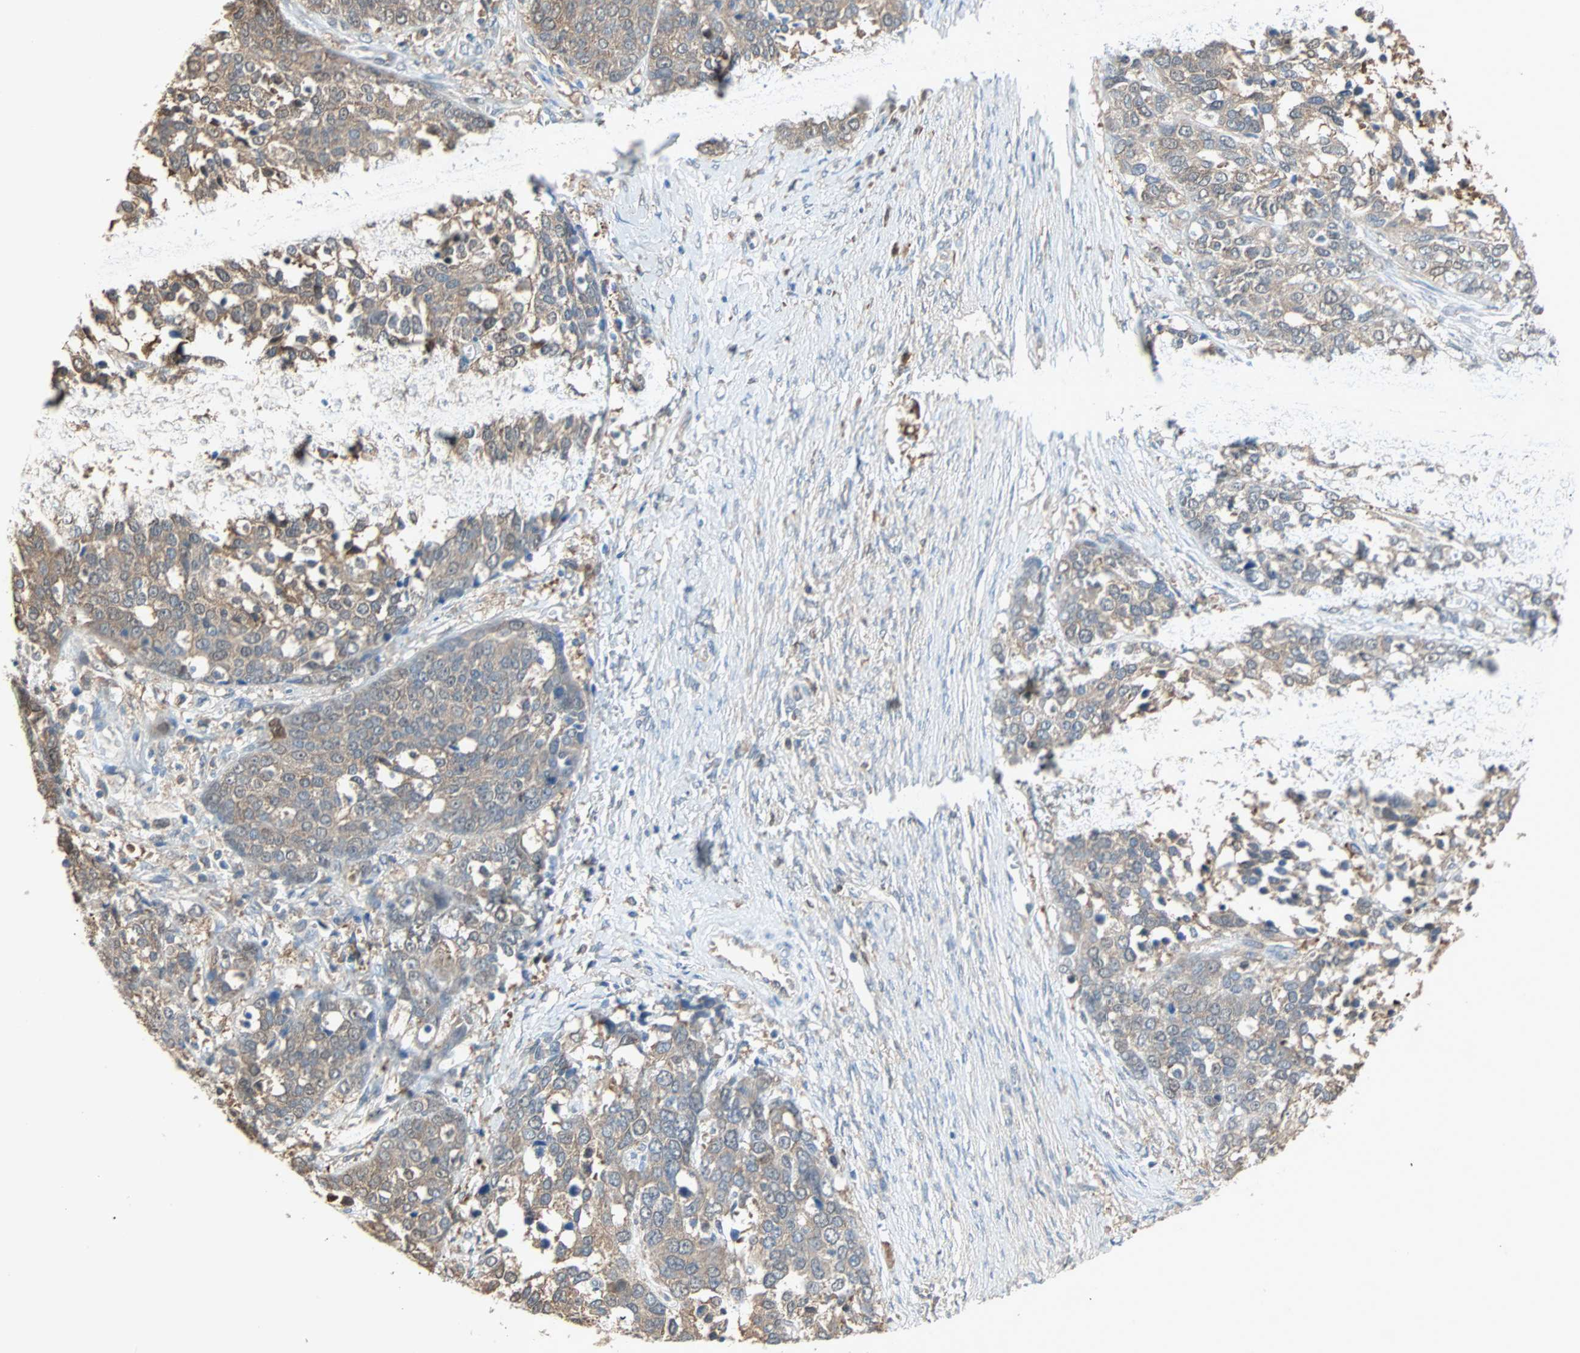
{"staining": {"intensity": "weak", "quantity": ">75%", "location": "cytoplasmic/membranous"}, "tissue": "ovarian cancer", "cell_type": "Tumor cells", "image_type": "cancer", "snomed": [{"axis": "morphology", "description": "Cystadenocarcinoma, serous, NOS"}, {"axis": "topography", "description": "Ovary"}], "caption": "Protein expression analysis of ovarian serous cystadenocarcinoma shows weak cytoplasmic/membranous staining in approximately >75% of tumor cells.", "gene": "PRDX1", "patient": {"sex": "female", "age": 44}}